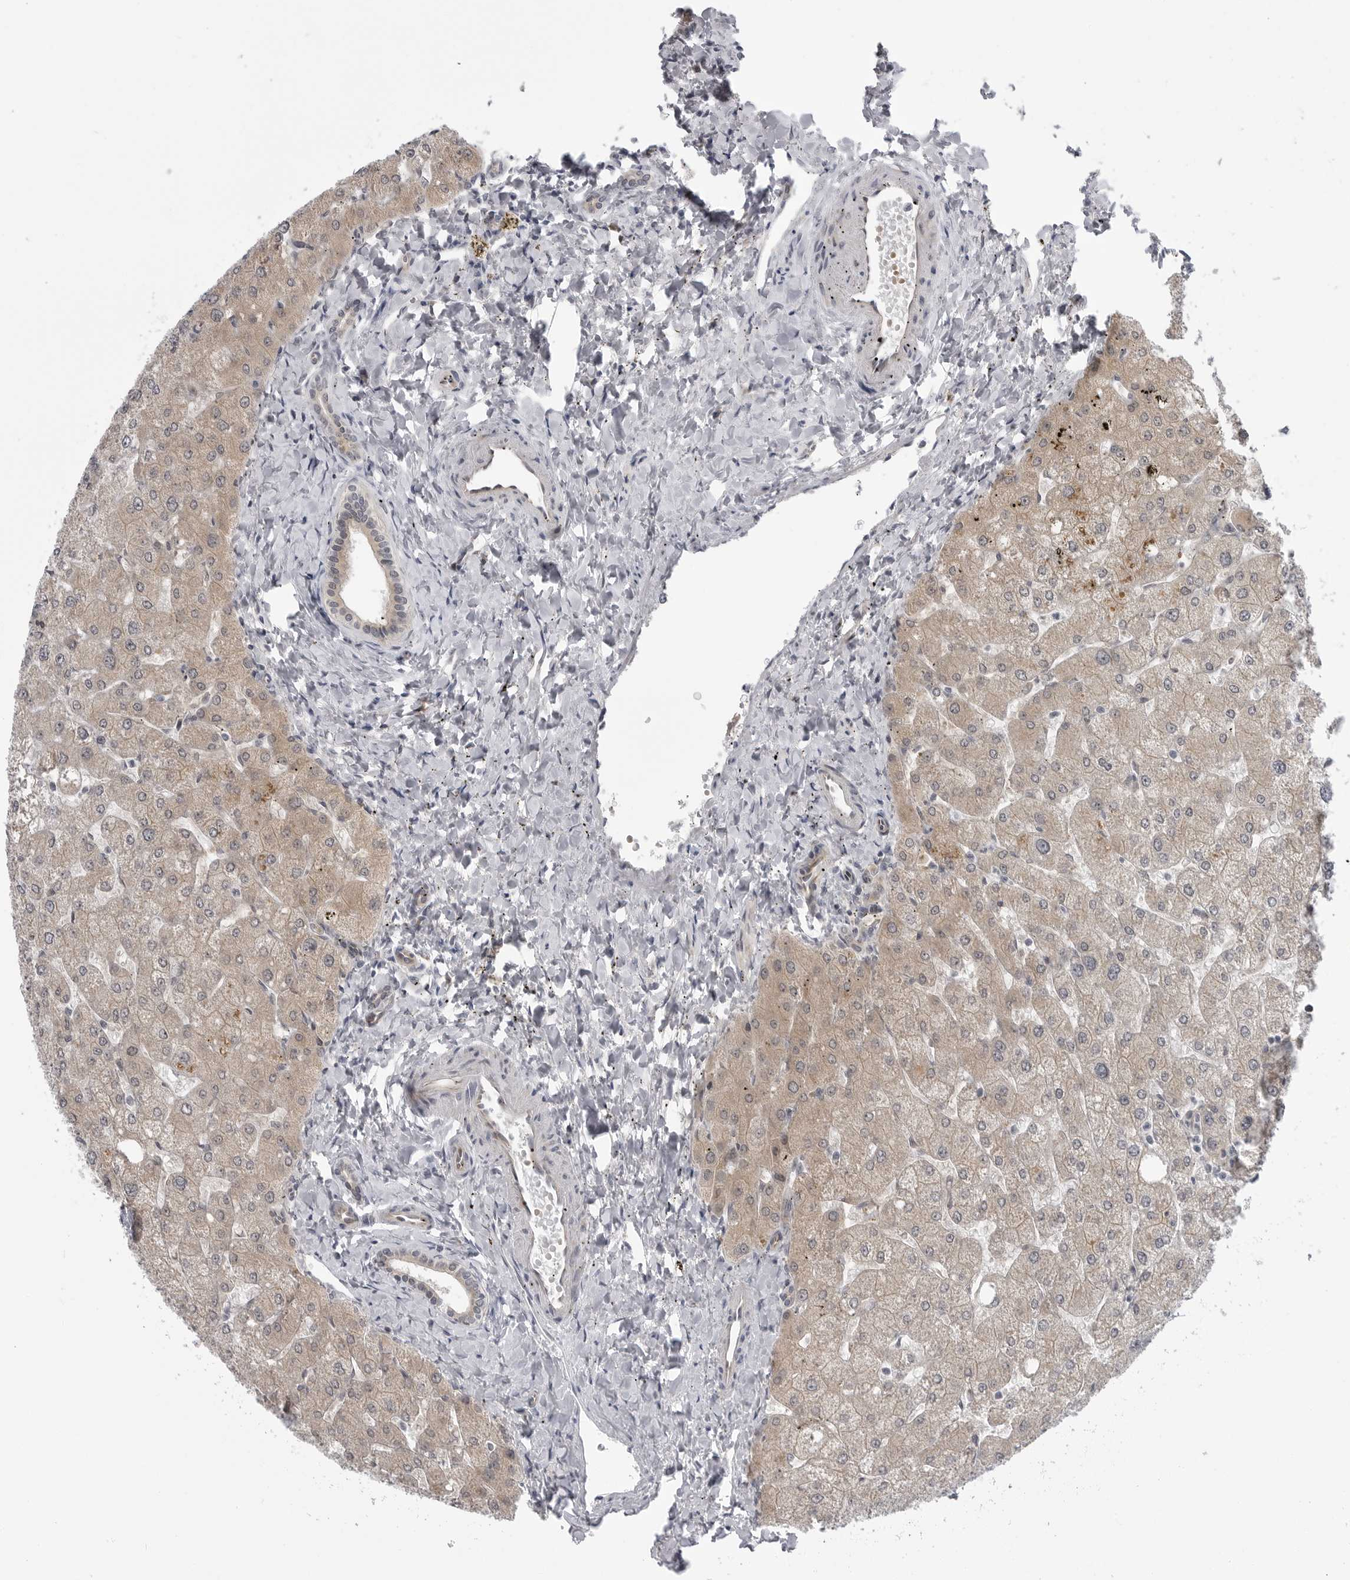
{"staining": {"intensity": "negative", "quantity": "none", "location": "none"}, "tissue": "liver", "cell_type": "Cholangiocytes", "image_type": "normal", "snomed": [{"axis": "morphology", "description": "Normal tissue, NOS"}, {"axis": "topography", "description": "Liver"}], "caption": "Liver stained for a protein using immunohistochemistry (IHC) shows no positivity cholangiocytes.", "gene": "LRRC45", "patient": {"sex": "male", "age": 55}}